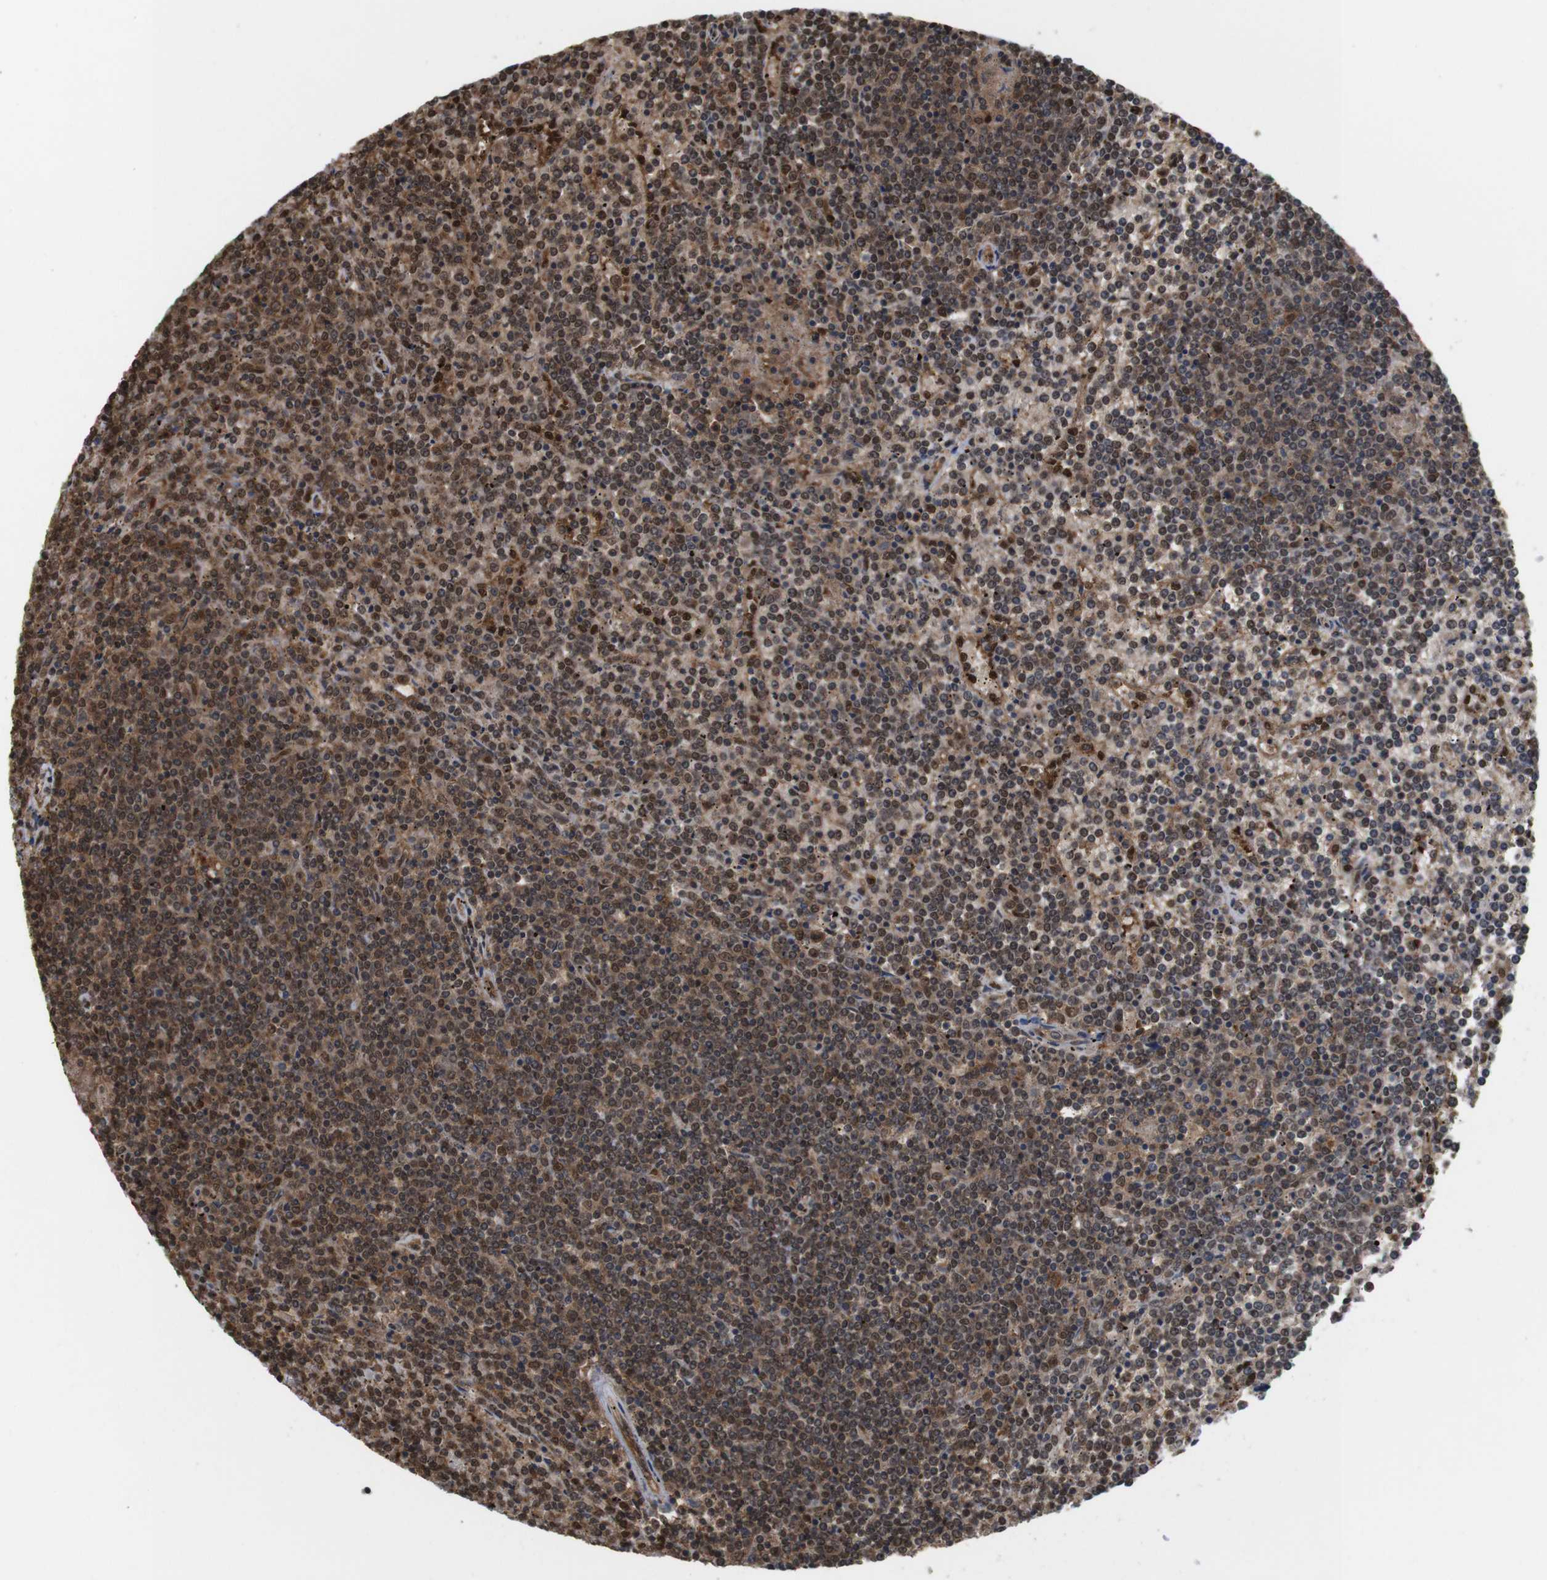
{"staining": {"intensity": "moderate", "quantity": ">75%", "location": "cytoplasmic/membranous,nuclear"}, "tissue": "lymphoma", "cell_type": "Tumor cells", "image_type": "cancer", "snomed": [{"axis": "morphology", "description": "Malignant lymphoma, non-Hodgkin's type, Low grade"}, {"axis": "topography", "description": "Spleen"}], "caption": "Immunohistochemical staining of human low-grade malignant lymphoma, non-Hodgkin's type reveals medium levels of moderate cytoplasmic/membranous and nuclear expression in about >75% of tumor cells.", "gene": "YWHAG", "patient": {"sex": "female", "age": 19}}